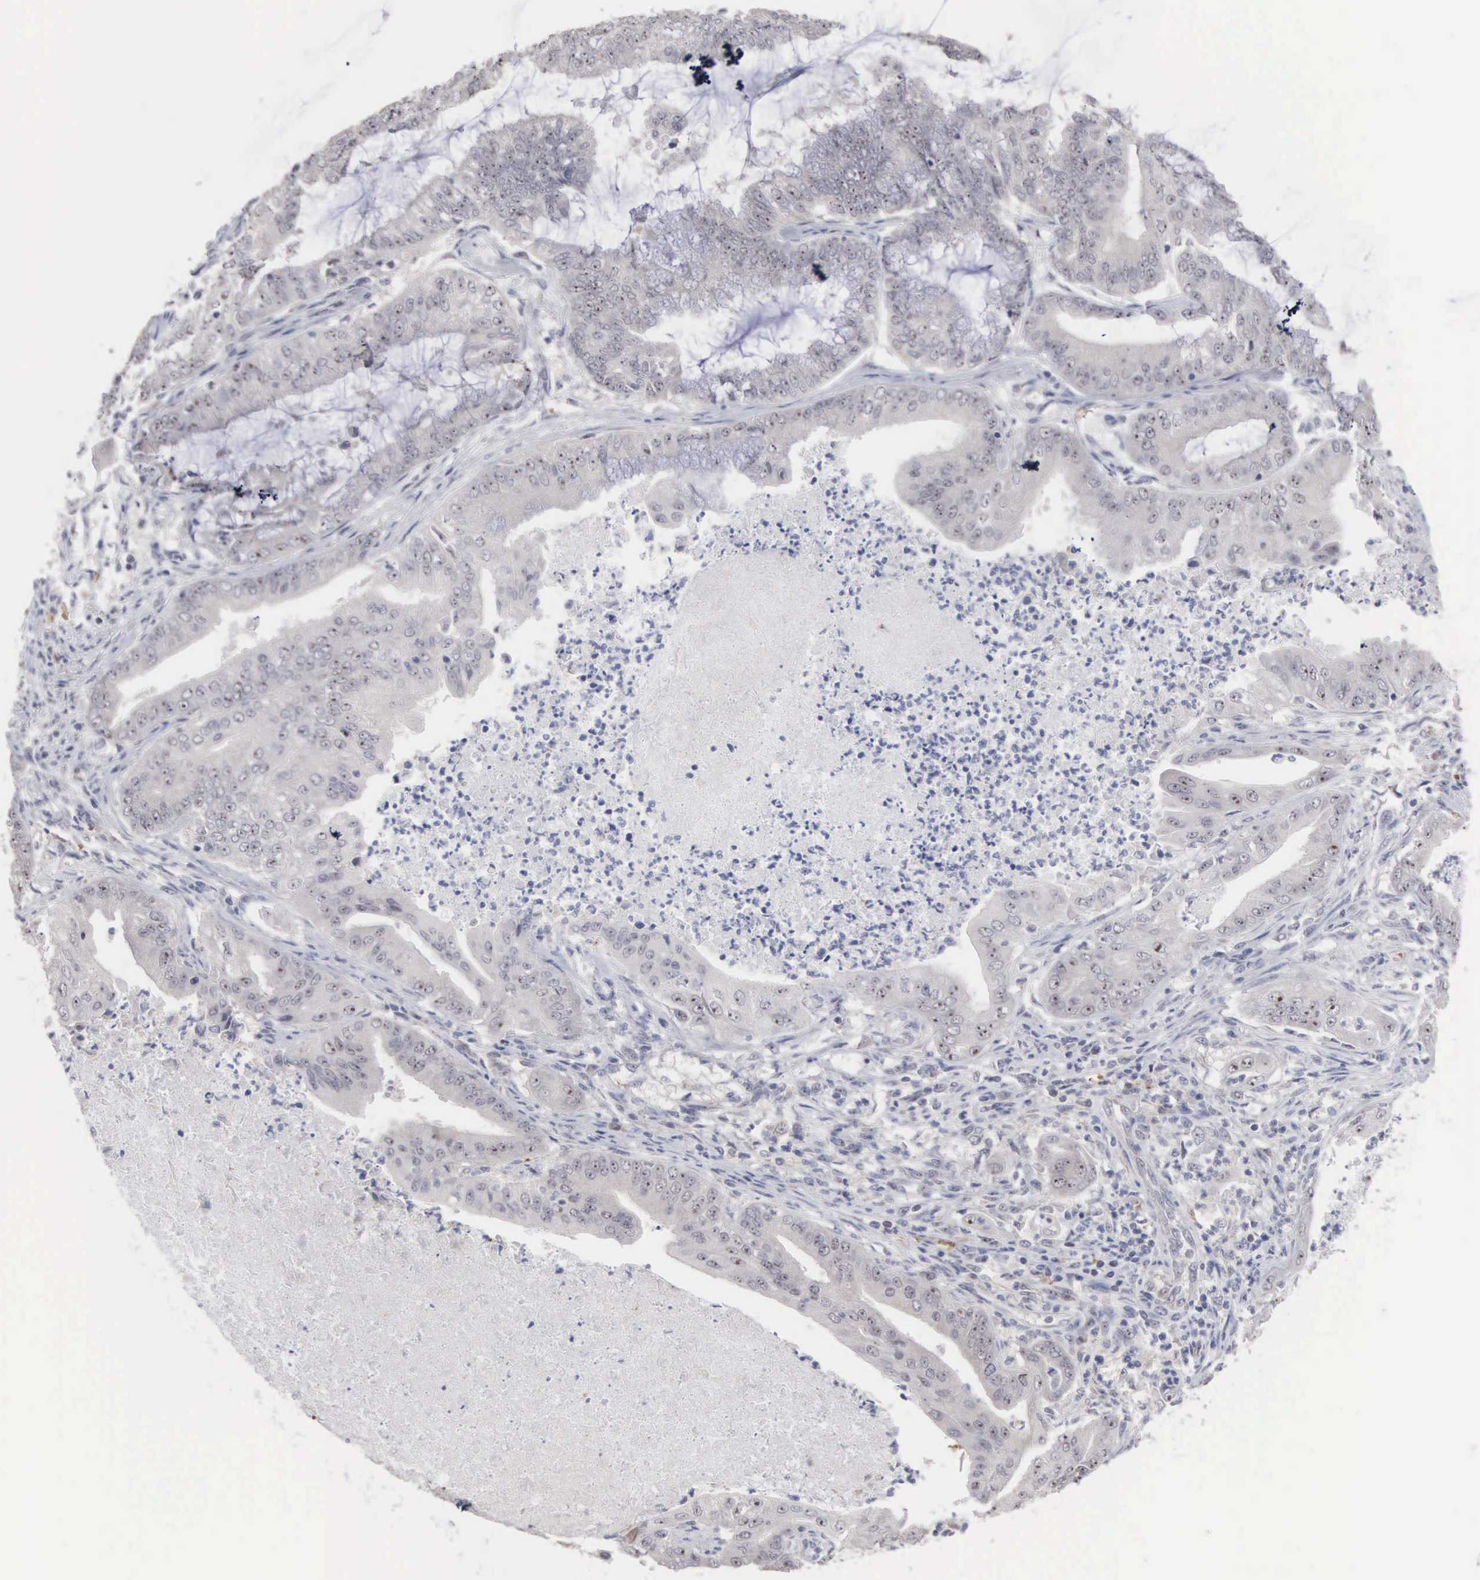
{"staining": {"intensity": "negative", "quantity": "none", "location": "none"}, "tissue": "endometrial cancer", "cell_type": "Tumor cells", "image_type": "cancer", "snomed": [{"axis": "morphology", "description": "Adenocarcinoma, NOS"}, {"axis": "topography", "description": "Endometrium"}], "caption": "Immunohistochemistry histopathology image of human adenocarcinoma (endometrial) stained for a protein (brown), which displays no expression in tumor cells. Brightfield microscopy of IHC stained with DAB (3,3'-diaminobenzidine) (brown) and hematoxylin (blue), captured at high magnification.", "gene": "ACOT4", "patient": {"sex": "female", "age": 63}}